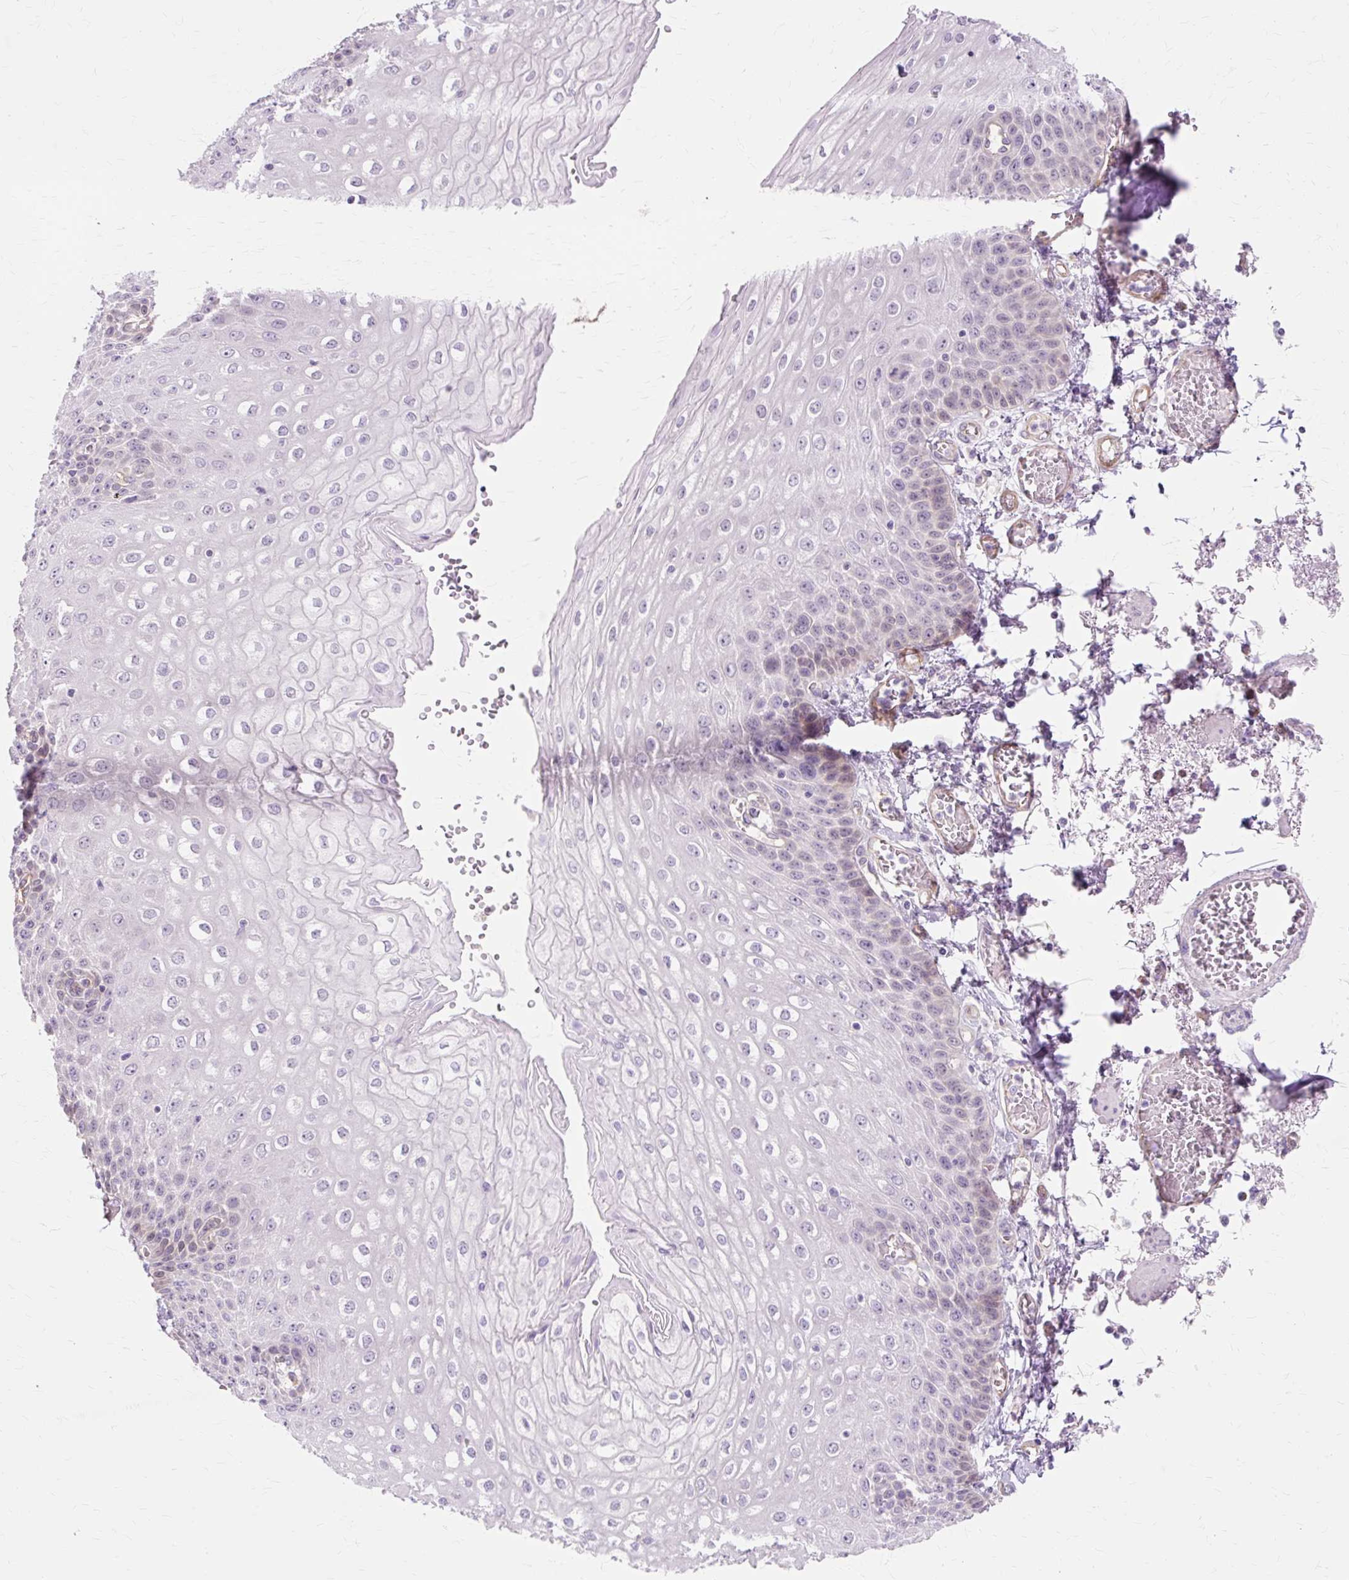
{"staining": {"intensity": "weak", "quantity": "<25%", "location": "nuclear"}, "tissue": "esophagus", "cell_type": "Squamous epithelial cells", "image_type": "normal", "snomed": [{"axis": "morphology", "description": "Normal tissue, NOS"}, {"axis": "morphology", "description": "Adenocarcinoma, NOS"}, {"axis": "topography", "description": "Esophagus"}], "caption": "DAB (3,3'-diaminobenzidine) immunohistochemical staining of benign human esophagus displays no significant positivity in squamous epithelial cells.", "gene": "ZNF35", "patient": {"sex": "male", "age": 81}}